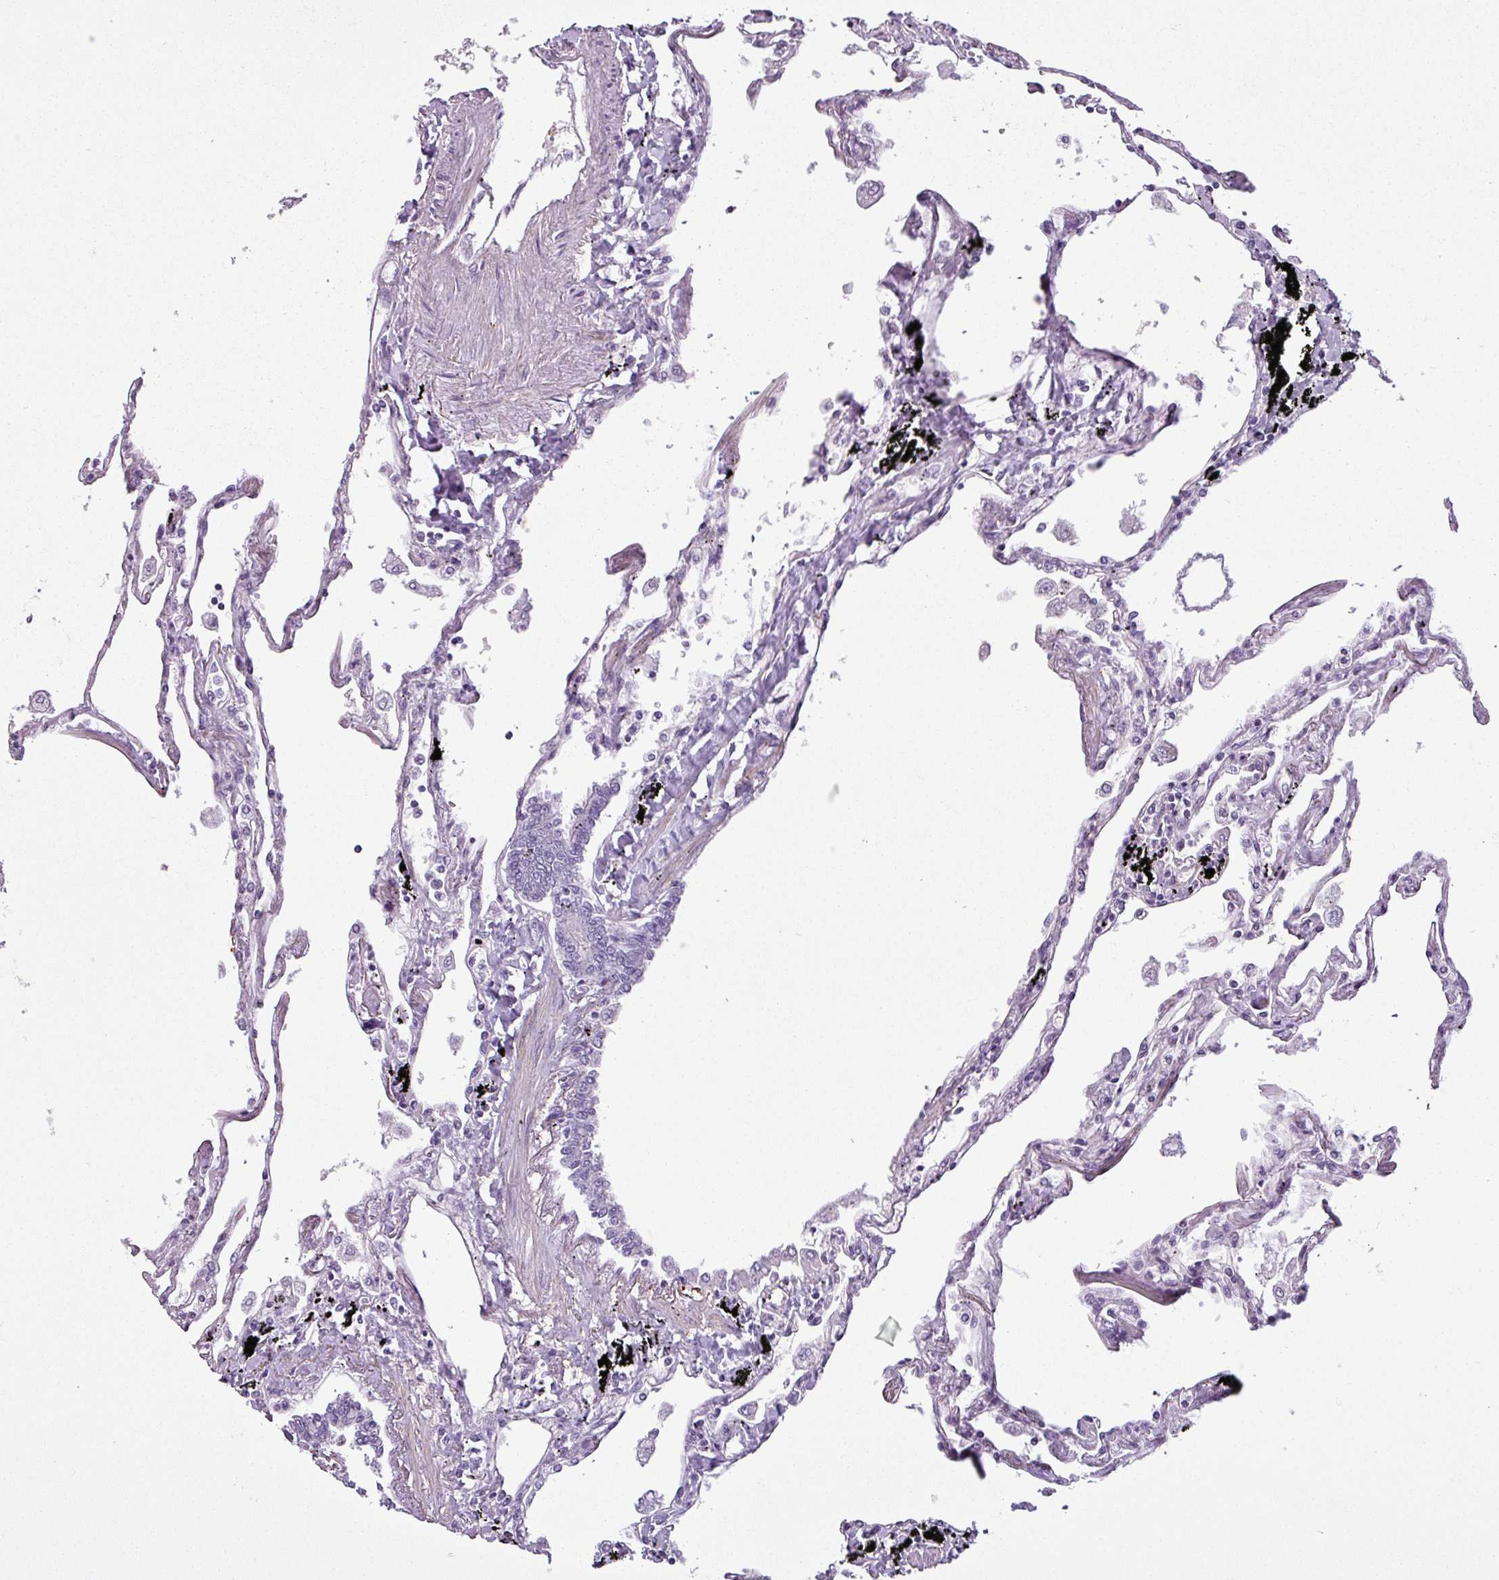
{"staining": {"intensity": "negative", "quantity": "none", "location": "none"}, "tissue": "lung", "cell_type": "Alveolar cells", "image_type": "normal", "snomed": [{"axis": "morphology", "description": "Normal tissue, NOS"}, {"axis": "topography", "description": "Lung"}], "caption": "Immunohistochemistry photomicrograph of benign lung: lung stained with DAB (3,3'-diaminobenzidine) exhibits no significant protein staining in alveolar cells.", "gene": "ATP10A", "patient": {"sex": "female", "age": 67}}